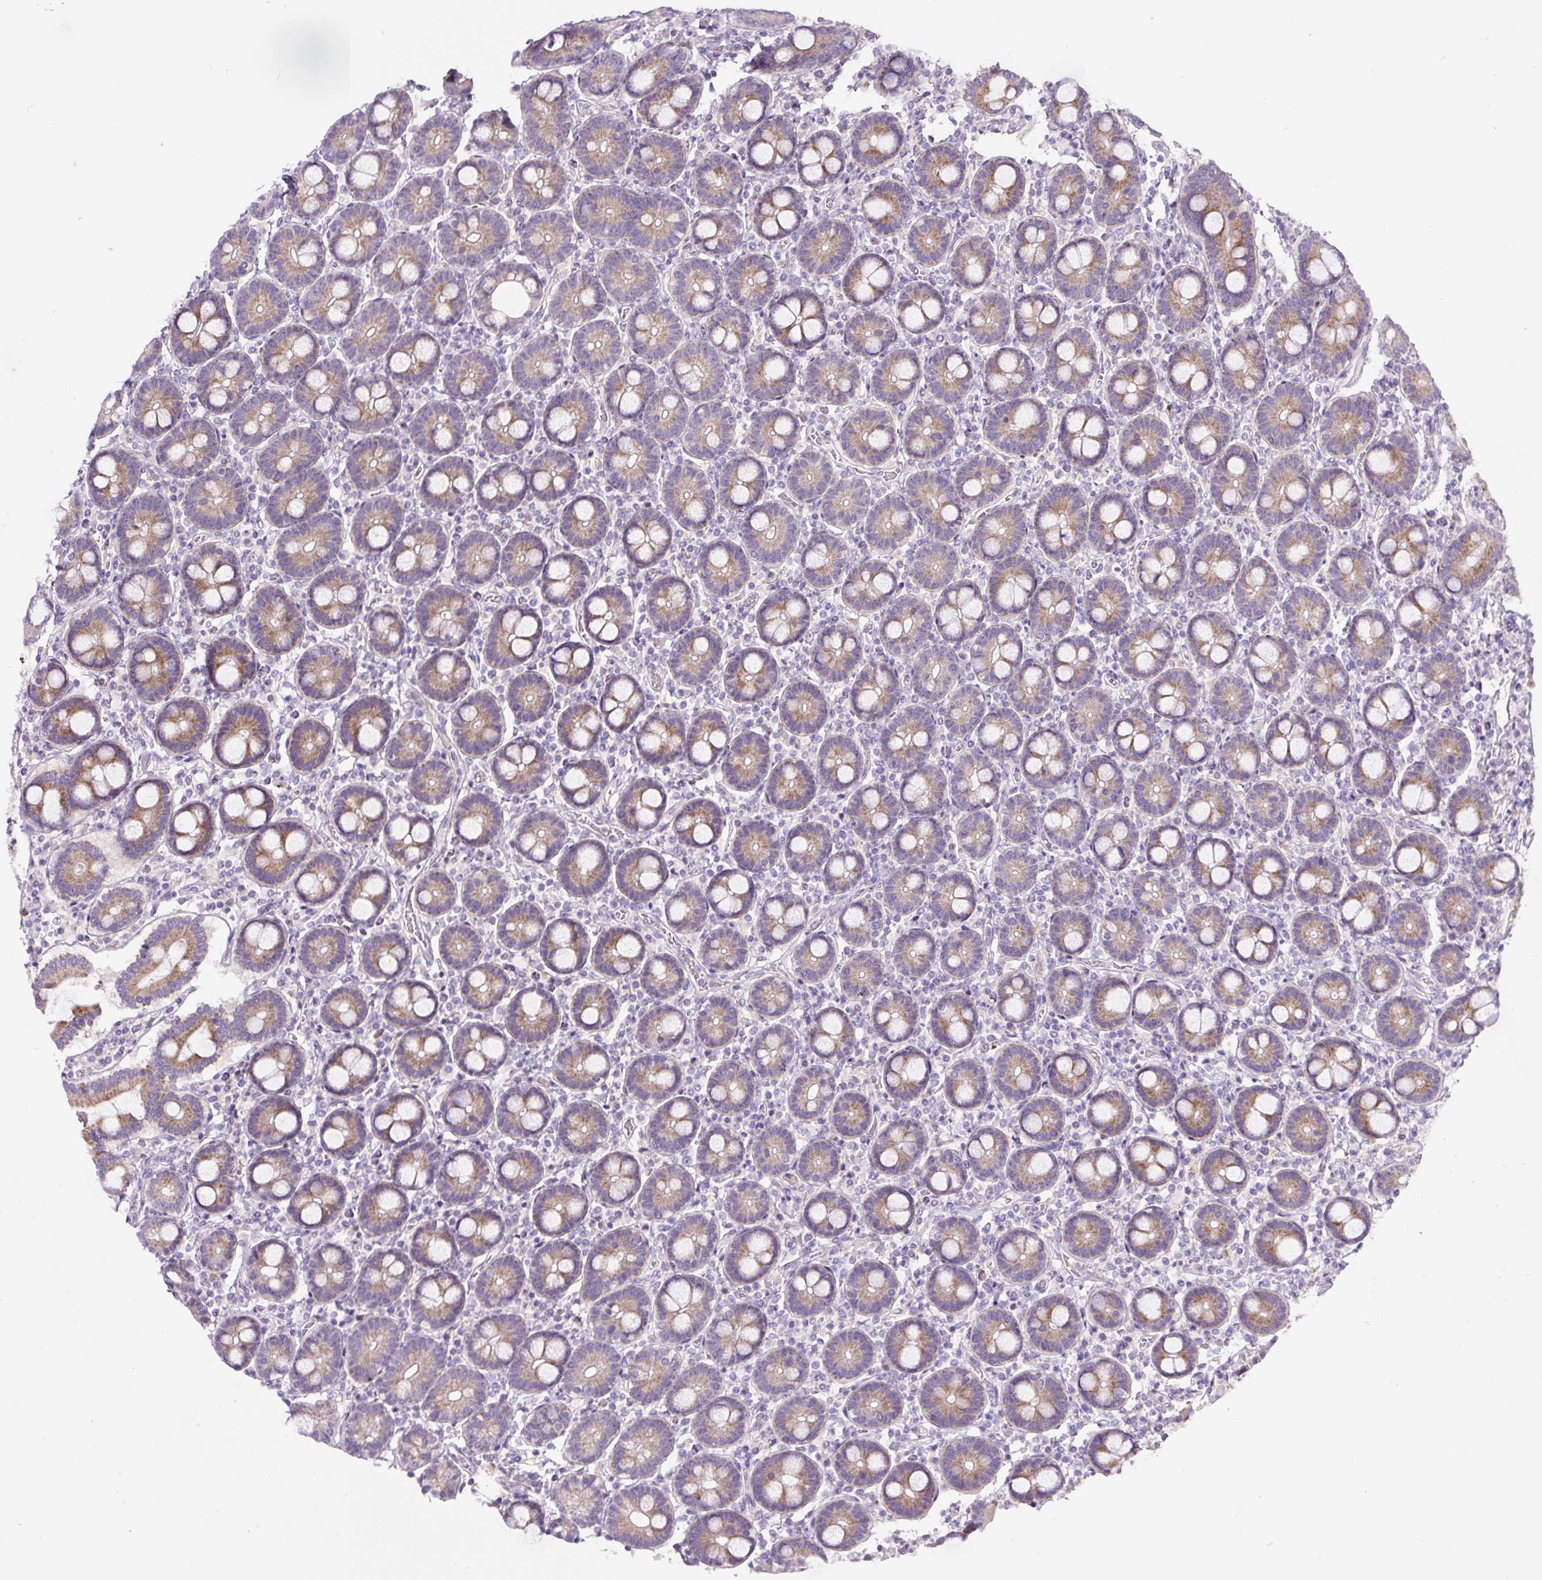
{"staining": {"intensity": "moderate", "quantity": "25%-75%", "location": "cytoplasmic/membranous"}, "tissue": "duodenum", "cell_type": "Glandular cells", "image_type": "normal", "snomed": [{"axis": "morphology", "description": "Normal tissue, NOS"}, {"axis": "topography", "description": "Duodenum"}], "caption": "Immunohistochemical staining of benign human duodenum displays medium levels of moderate cytoplasmic/membranous expression in approximately 25%-75% of glandular cells. The staining was performed using DAB to visualize the protein expression in brown, while the nuclei were stained in blue with hematoxylin (Magnification: 20x).", "gene": "HPS4", "patient": {"sex": "male", "age": 55}}